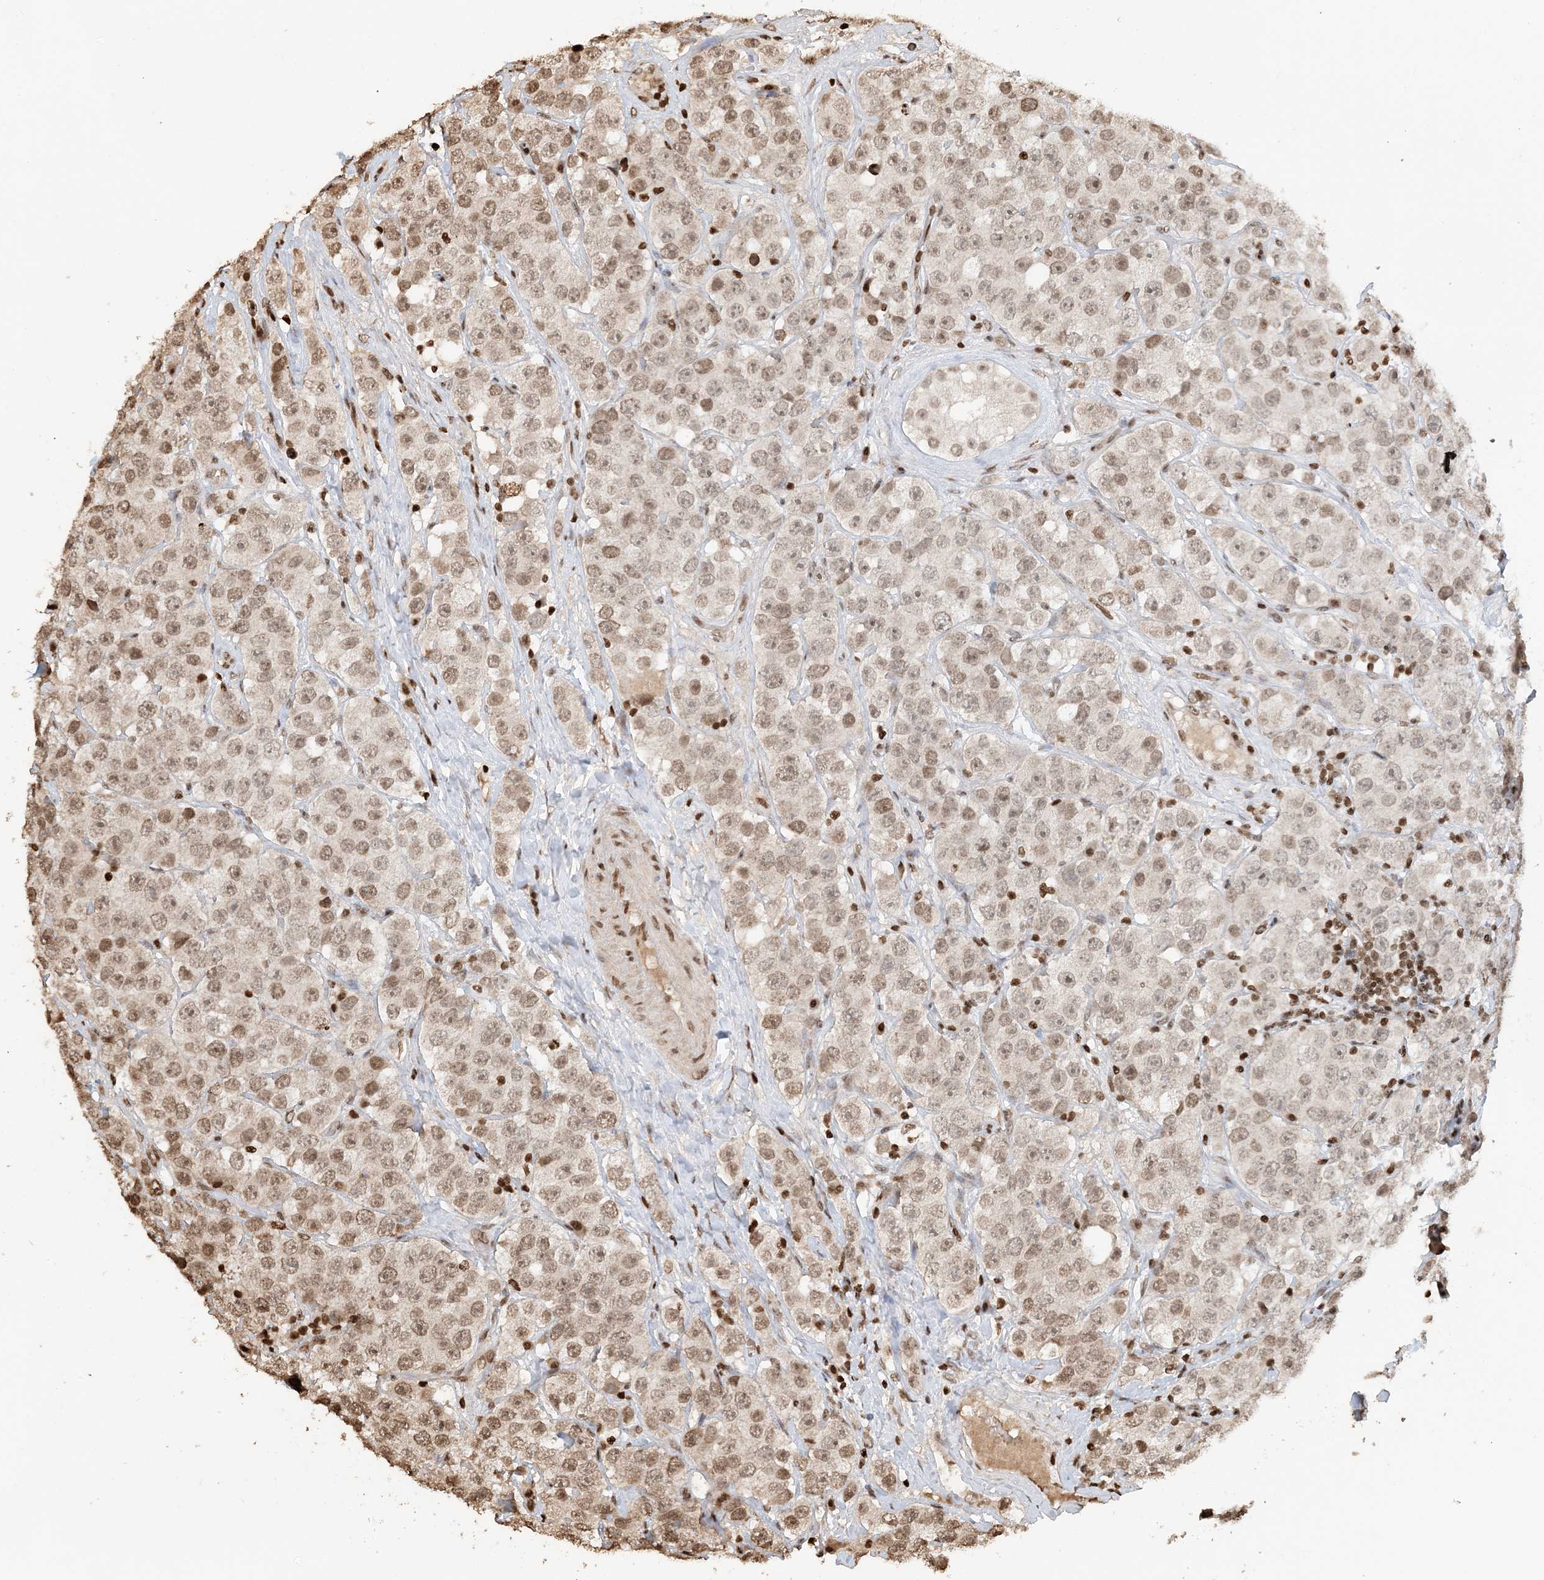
{"staining": {"intensity": "moderate", "quantity": "25%-75%", "location": "nuclear"}, "tissue": "testis cancer", "cell_type": "Tumor cells", "image_type": "cancer", "snomed": [{"axis": "morphology", "description": "Seminoma, NOS"}, {"axis": "topography", "description": "Testis"}], "caption": "Immunohistochemical staining of testis cancer demonstrates moderate nuclear protein staining in about 25%-75% of tumor cells.", "gene": "H3-3B", "patient": {"sex": "male", "age": 28}}